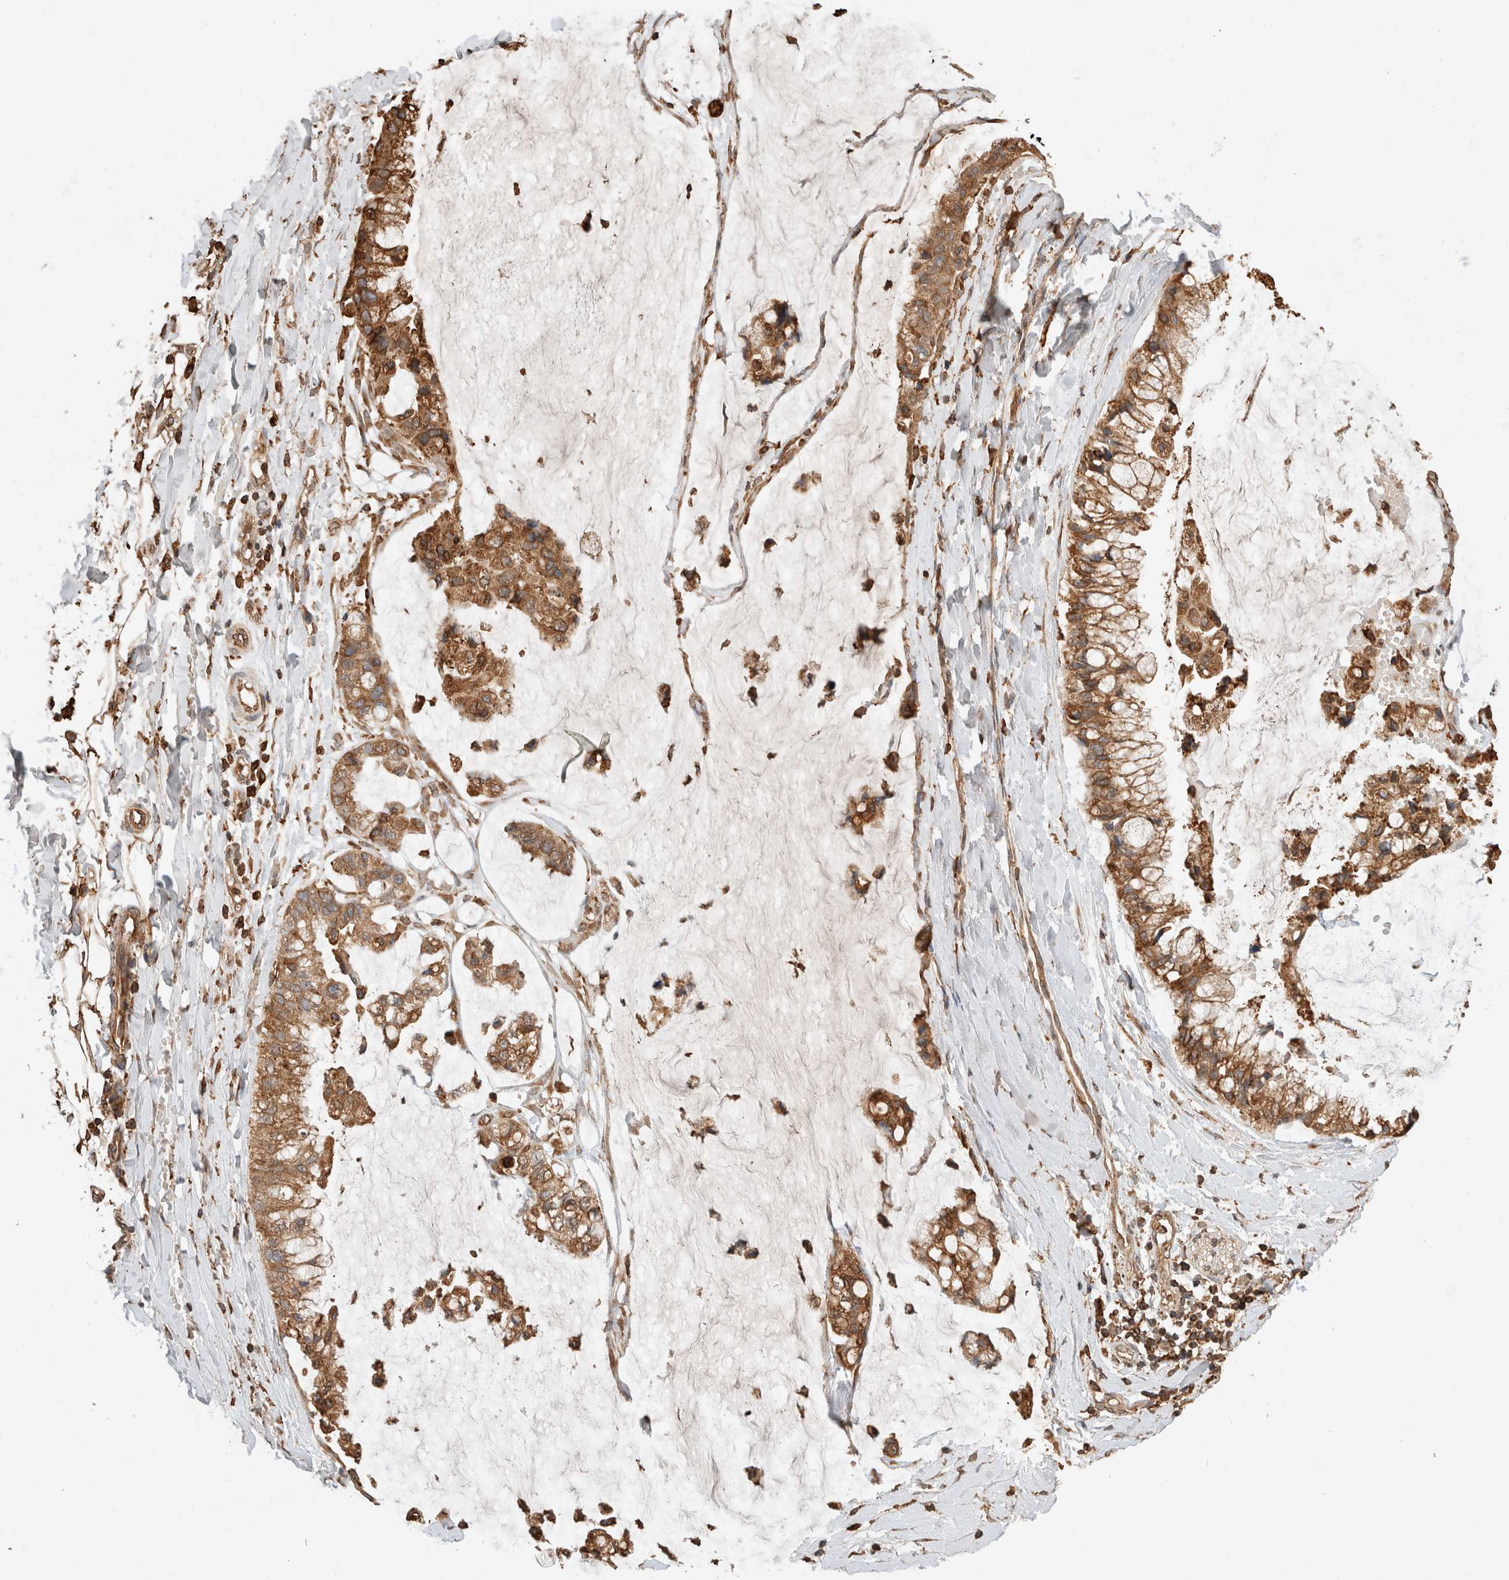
{"staining": {"intensity": "moderate", "quantity": ">75%", "location": "cytoplasmic/membranous"}, "tissue": "ovarian cancer", "cell_type": "Tumor cells", "image_type": "cancer", "snomed": [{"axis": "morphology", "description": "Cystadenocarcinoma, mucinous, NOS"}, {"axis": "topography", "description": "Ovary"}], "caption": "Immunohistochemical staining of human ovarian mucinous cystadenocarcinoma shows medium levels of moderate cytoplasmic/membranous protein staining in about >75% of tumor cells.", "gene": "ERAP1", "patient": {"sex": "female", "age": 39}}